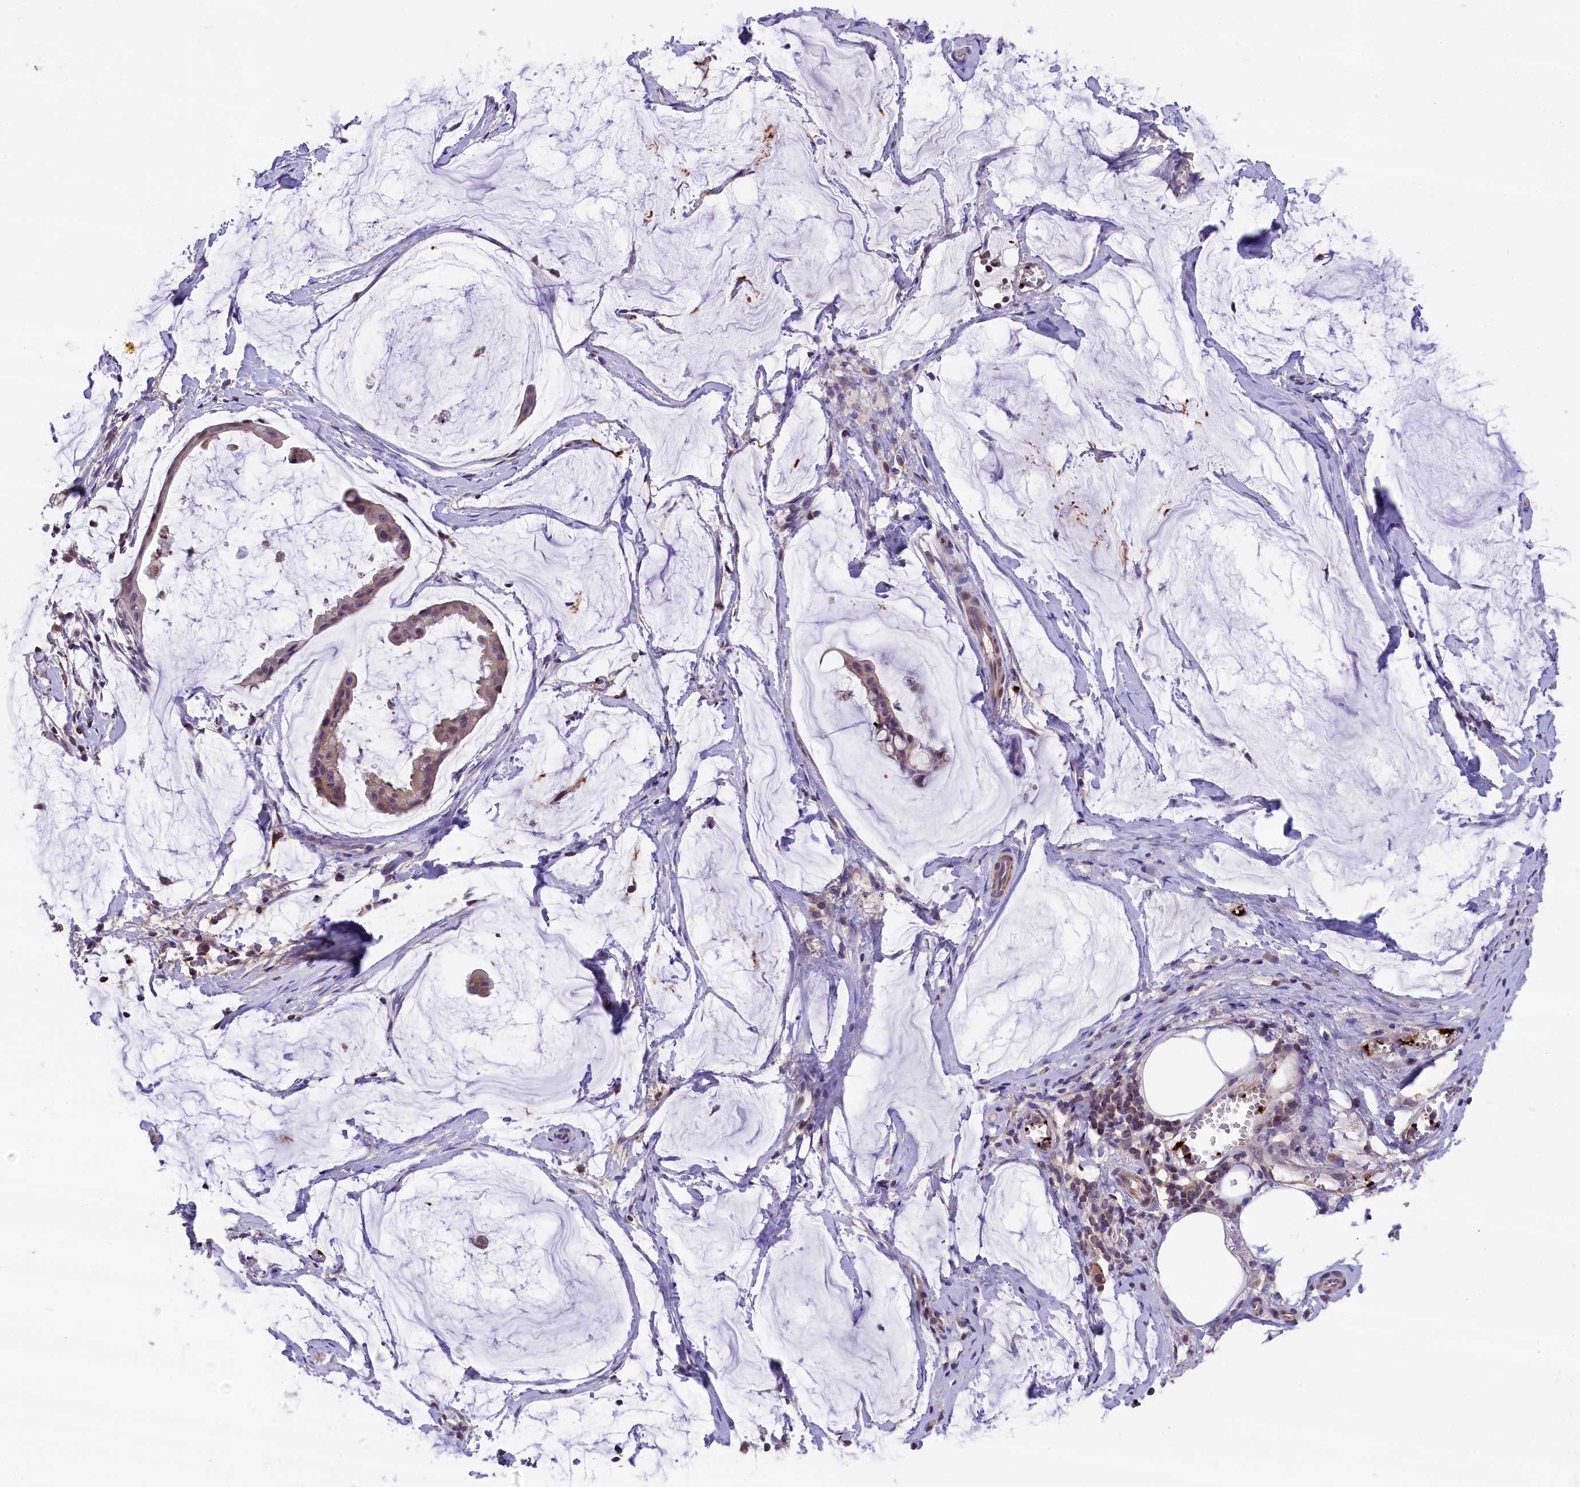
{"staining": {"intensity": "weak", "quantity": ">75%", "location": "cytoplasmic/membranous"}, "tissue": "ovarian cancer", "cell_type": "Tumor cells", "image_type": "cancer", "snomed": [{"axis": "morphology", "description": "Cystadenocarcinoma, mucinous, NOS"}, {"axis": "topography", "description": "Ovary"}], "caption": "About >75% of tumor cells in human mucinous cystadenocarcinoma (ovarian) demonstrate weak cytoplasmic/membranous protein staining as visualized by brown immunohistochemical staining.", "gene": "HEATR3", "patient": {"sex": "female", "age": 73}}